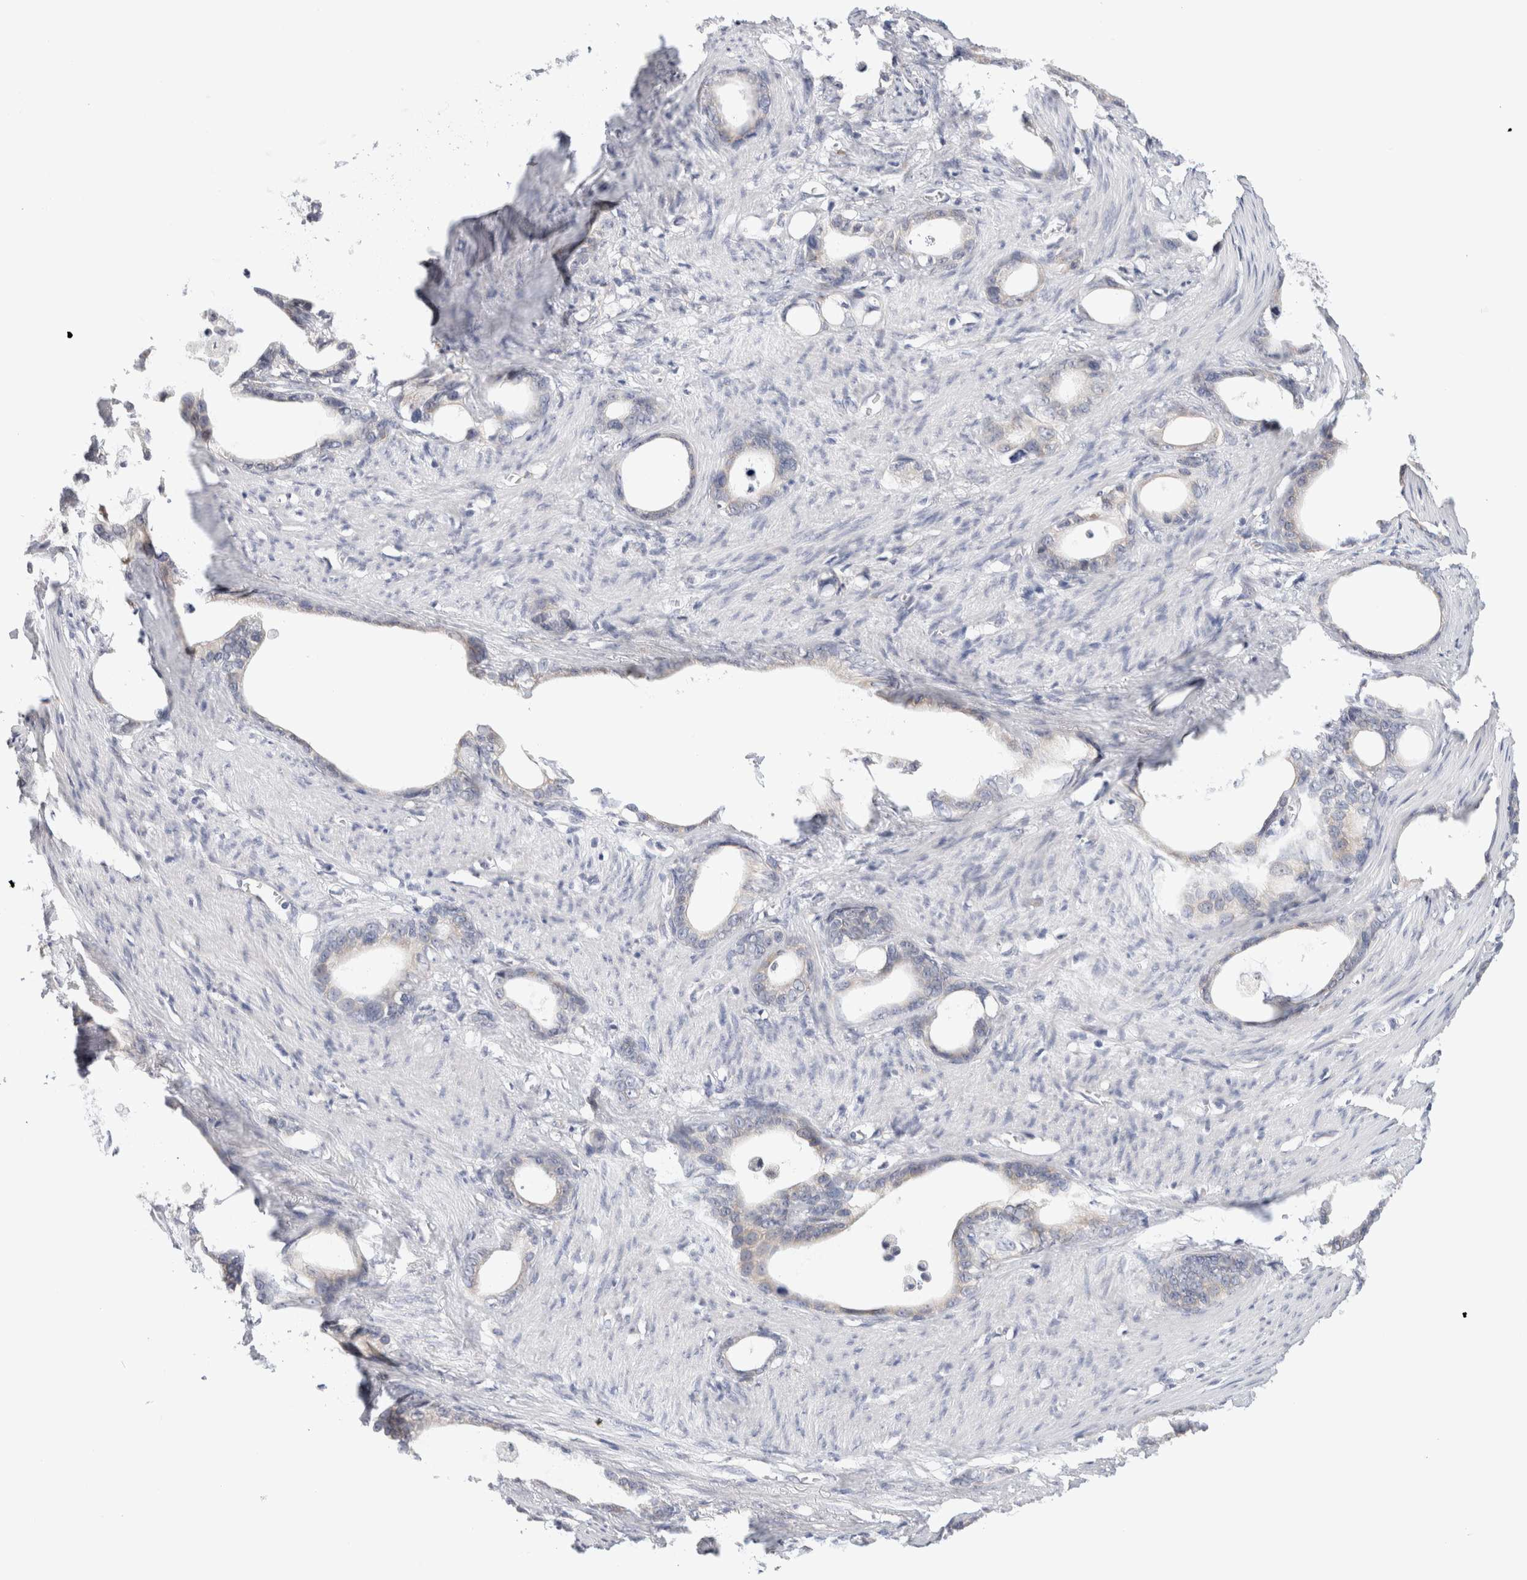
{"staining": {"intensity": "negative", "quantity": "none", "location": "none"}, "tissue": "stomach cancer", "cell_type": "Tumor cells", "image_type": "cancer", "snomed": [{"axis": "morphology", "description": "Adenocarcinoma, NOS"}, {"axis": "topography", "description": "Stomach"}], "caption": "Immunohistochemistry (IHC) image of neoplastic tissue: human stomach adenocarcinoma stained with DAB (3,3'-diaminobenzidine) reveals no significant protein positivity in tumor cells.", "gene": "HDLBP", "patient": {"sex": "female", "age": 75}}